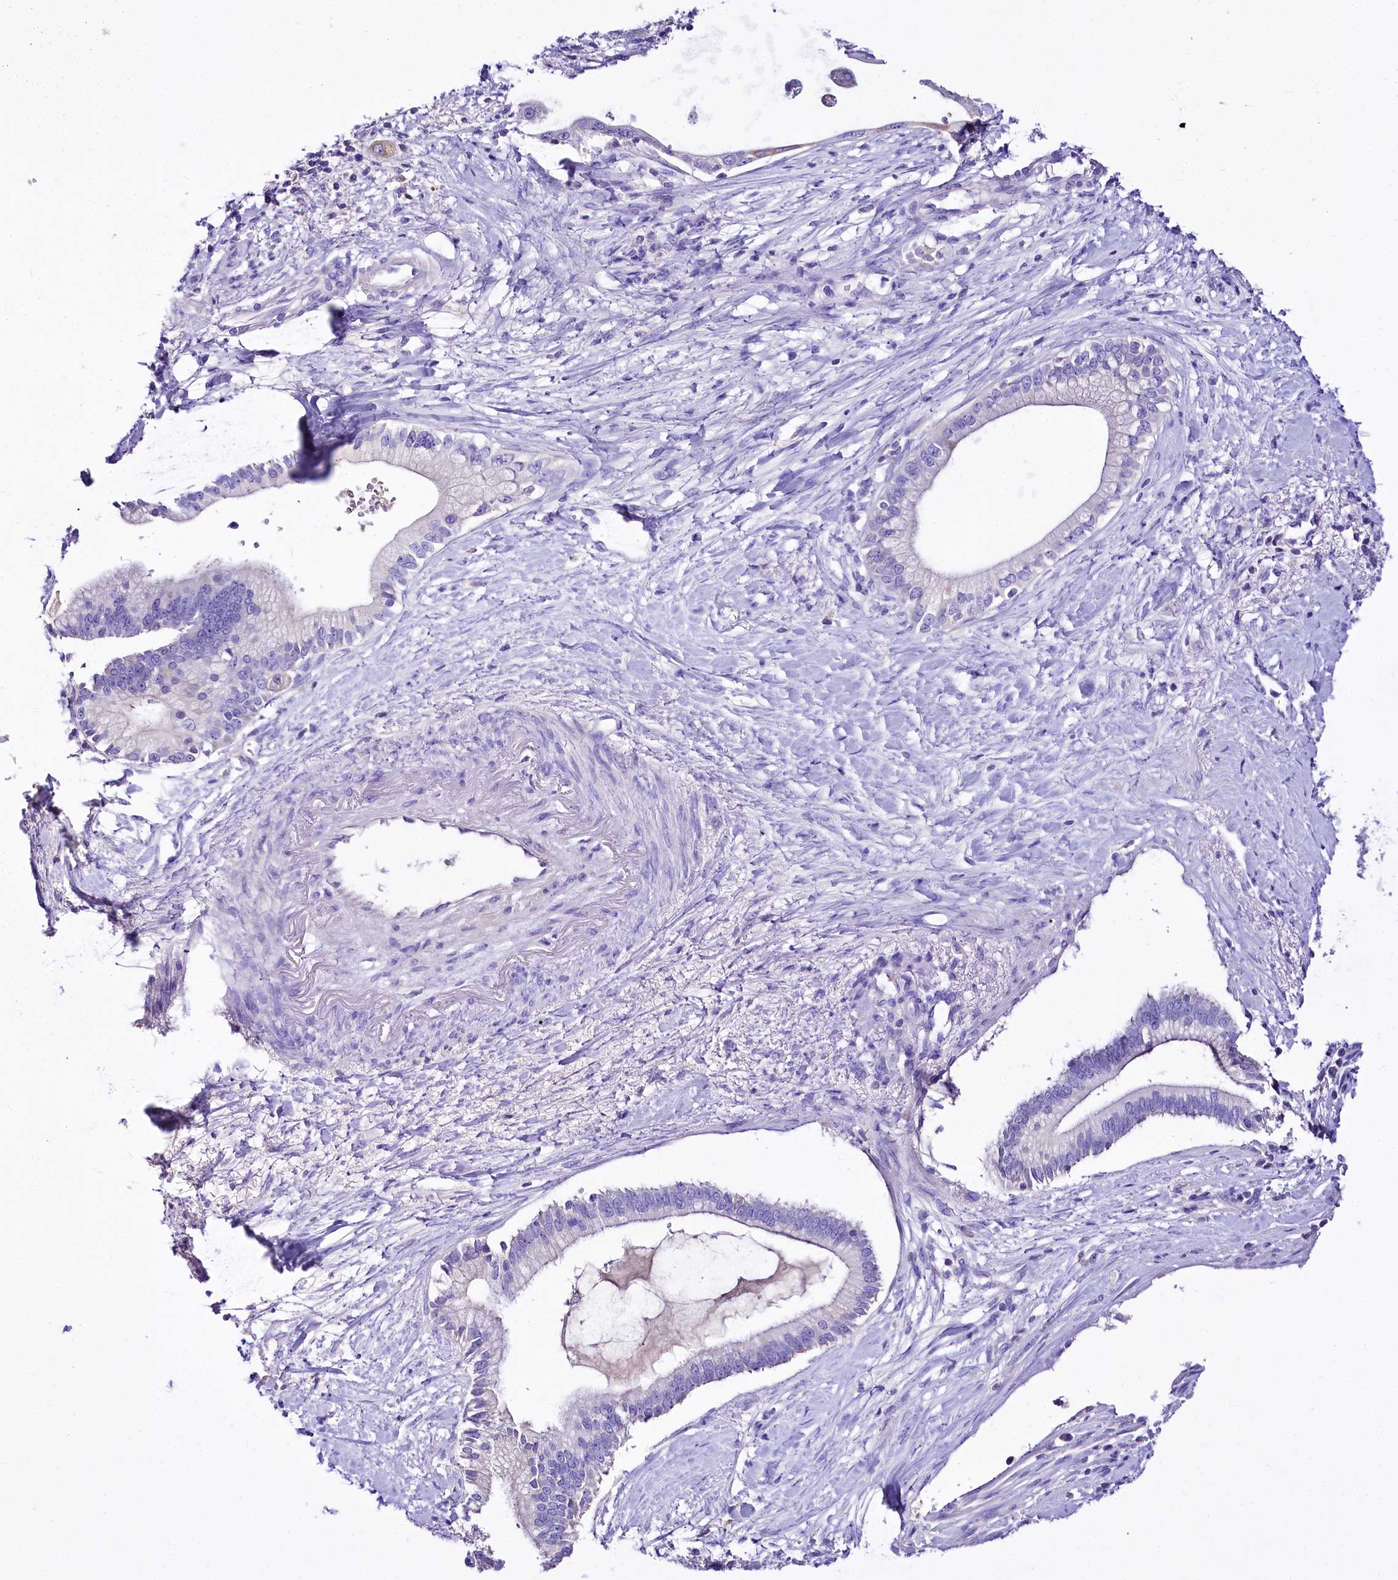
{"staining": {"intensity": "negative", "quantity": "none", "location": "none"}, "tissue": "pancreatic cancer", "cell_type": "Tumor cells", "image_type": "cancer", "snomed": [{"axis": "morphology", "description": "Adenocarcinoma, NOS"}, {"axis": "topography", "description": "Pancreas"}], "caption": "The immunohistochemistry (IHC) histopathology image has no significant staining in tumor cells of pancreatic cancer tissue.", "gene": "A2ML1", "patient": {"sex": "male", "age": 68}}